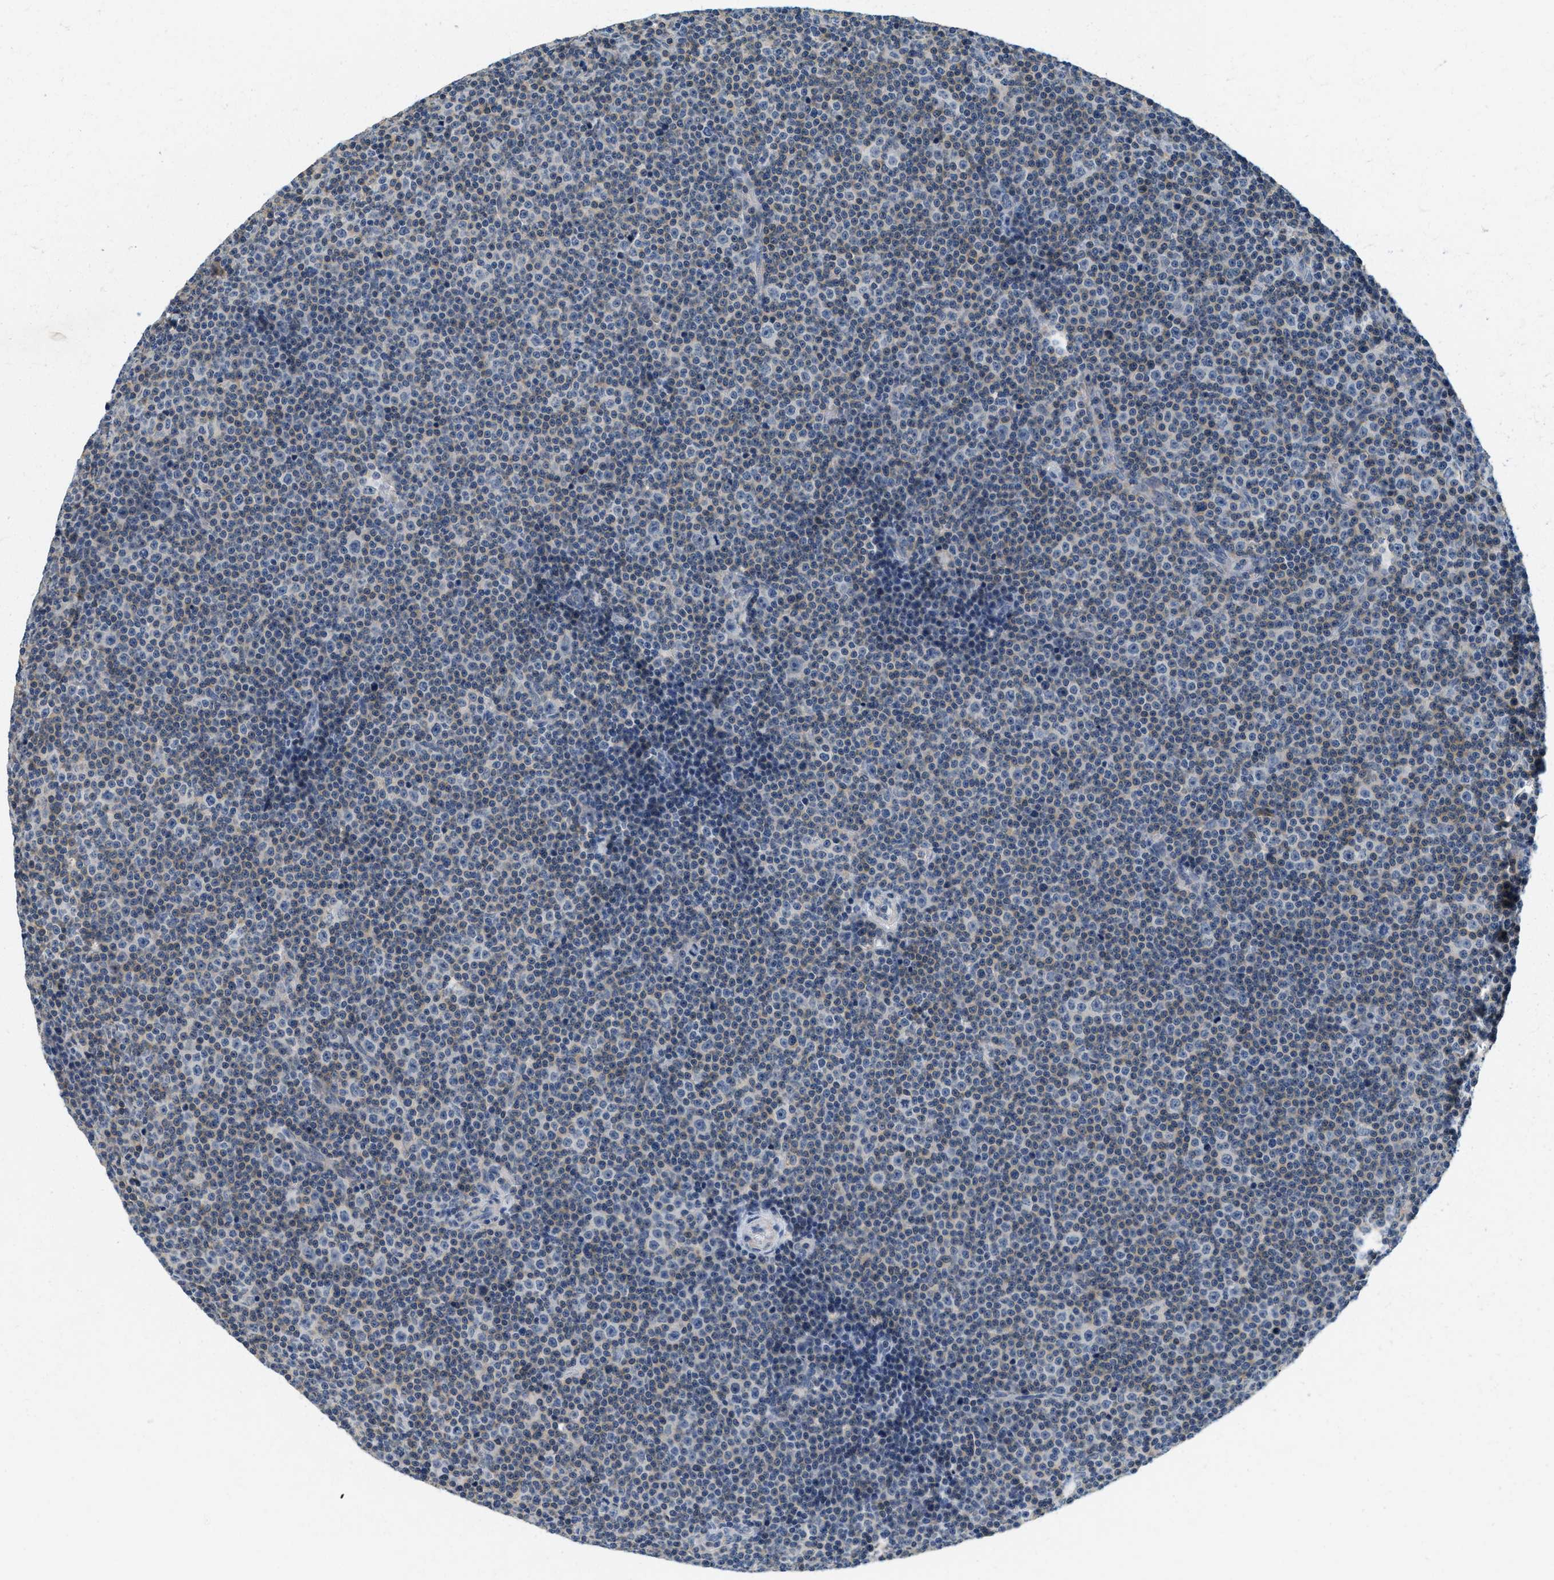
{"staining": {"intensity": "weak", "quantity": "<25%", "location": "cytoplasmic/membranous"}, "tissue": "lymphoma", "cell_type": "Tumor cells", "image_type": "cancer", "snomed": [{"axis": "morphology", "description": "Malignant lymphoma, non-Hodgkin's type, Low grade"}, {"axis": "topography", "description": "Lymph node"}], "caption": "Photomicrograph shows no significant protein staining in tumor cells of malignant lymphoma, non-Hodgkin's type (low-grade). Brightfield microscopy of immunohistochemistry stained with DAB (3,3'-diaminobenzidine) (brown) and hematoxylin (blue), captured at high magnification.", "gene": "RASGRP2", "patient": {"sex": "female", "age": 67}}